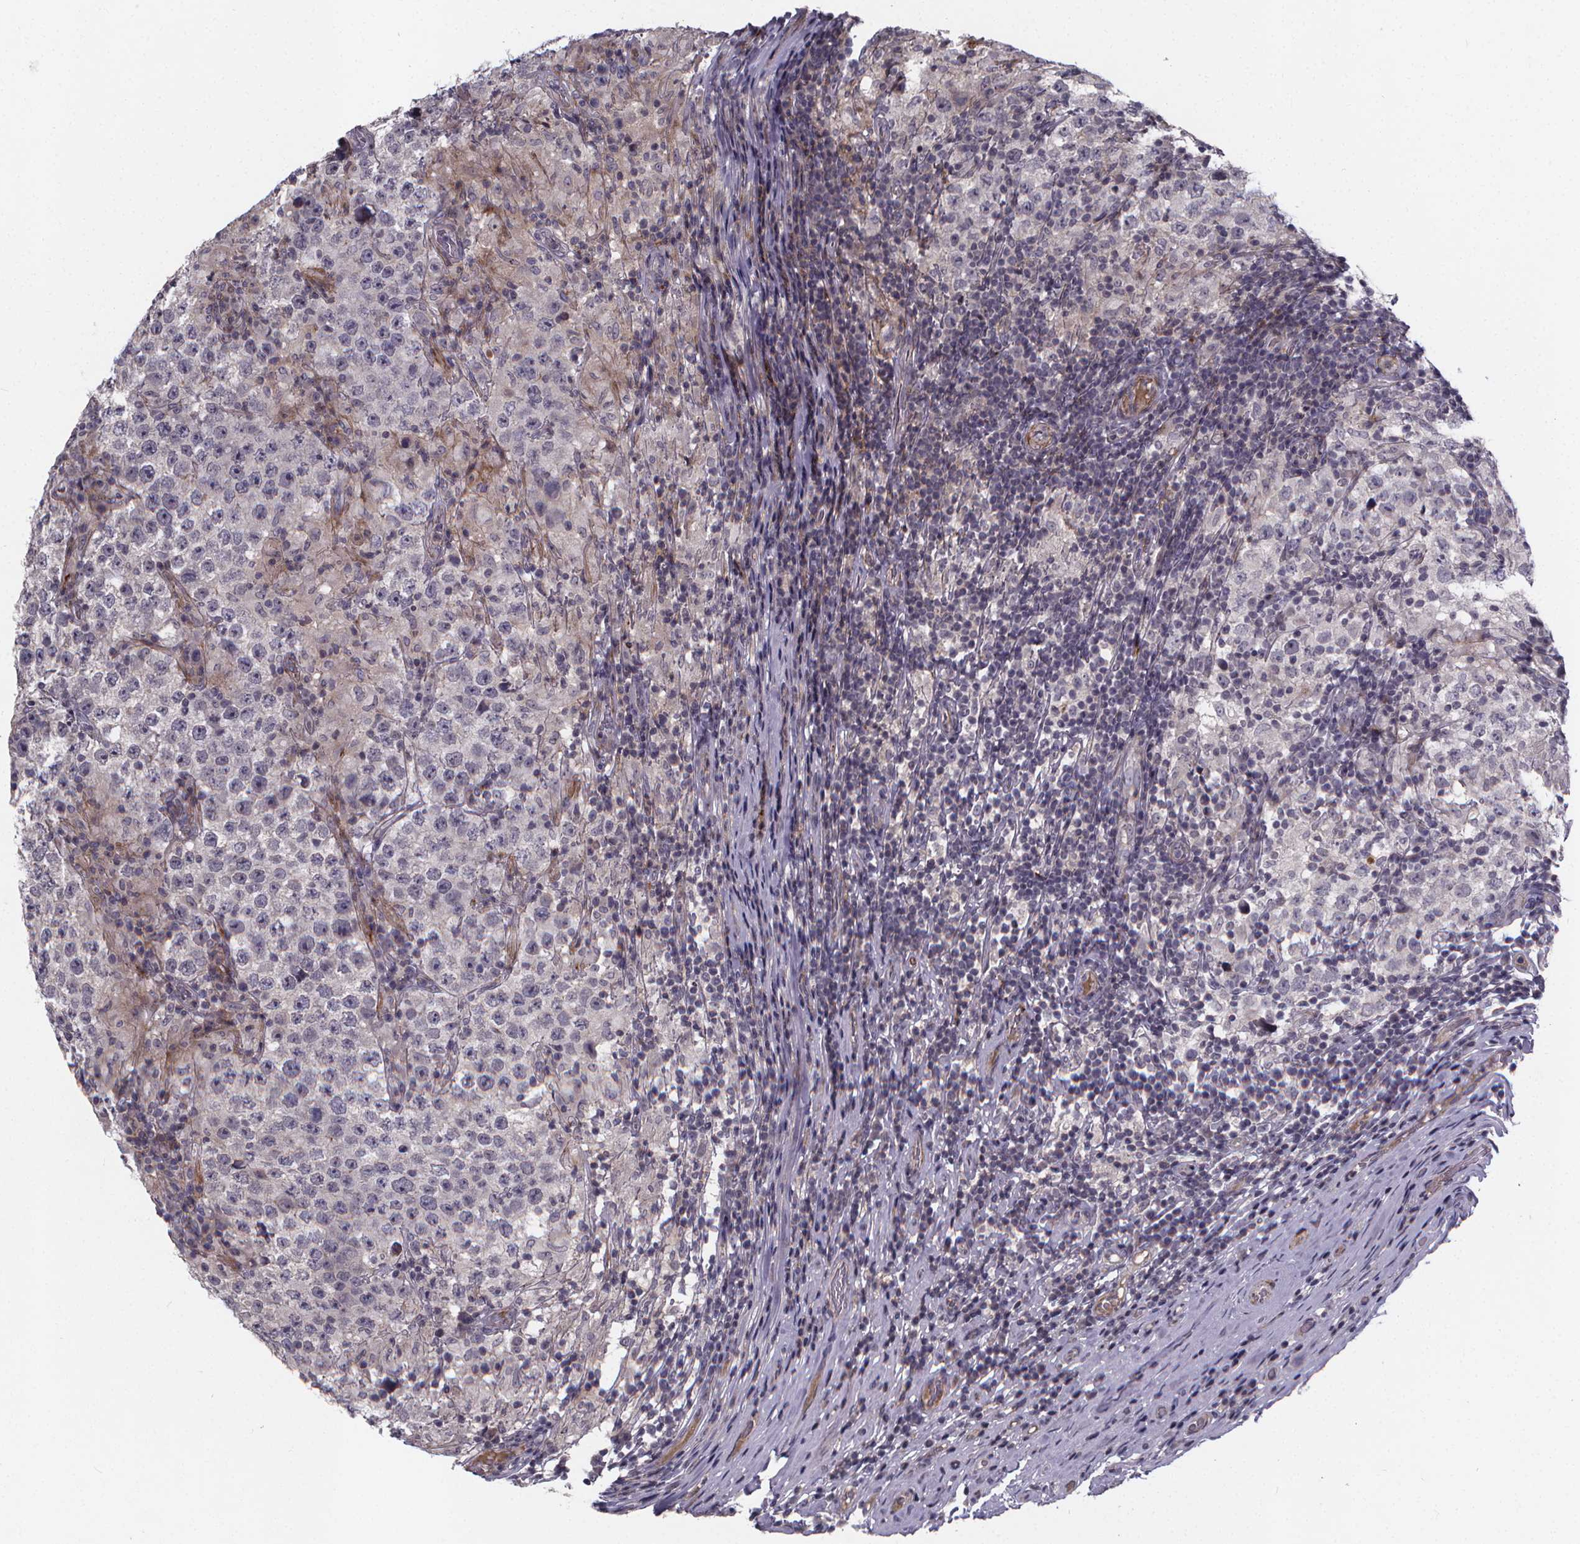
{"staining": {"intensity": "negative", "quantity": "none", "location": "none"}, "tissue": "testis cancer", "cell_type": "Tumor cells", "image_type": "cancer", "snomed": [{"axis": "morphology", "description": "Seminoma, NOS"}, {"axis": "morphology", "description": "Carcinoma, Embryonal, NOS"}, {"axis": "topography", "description": "Testis"}], "caption": "This image is of testis cancer stained with immunohistochemistry (IHC) to label a protein in brown with the nuclei are counter-stained blue. There is no positivity in tumor cells.", "gene": "FBXW2", "patient": {"sex": "male", "age": 41}}